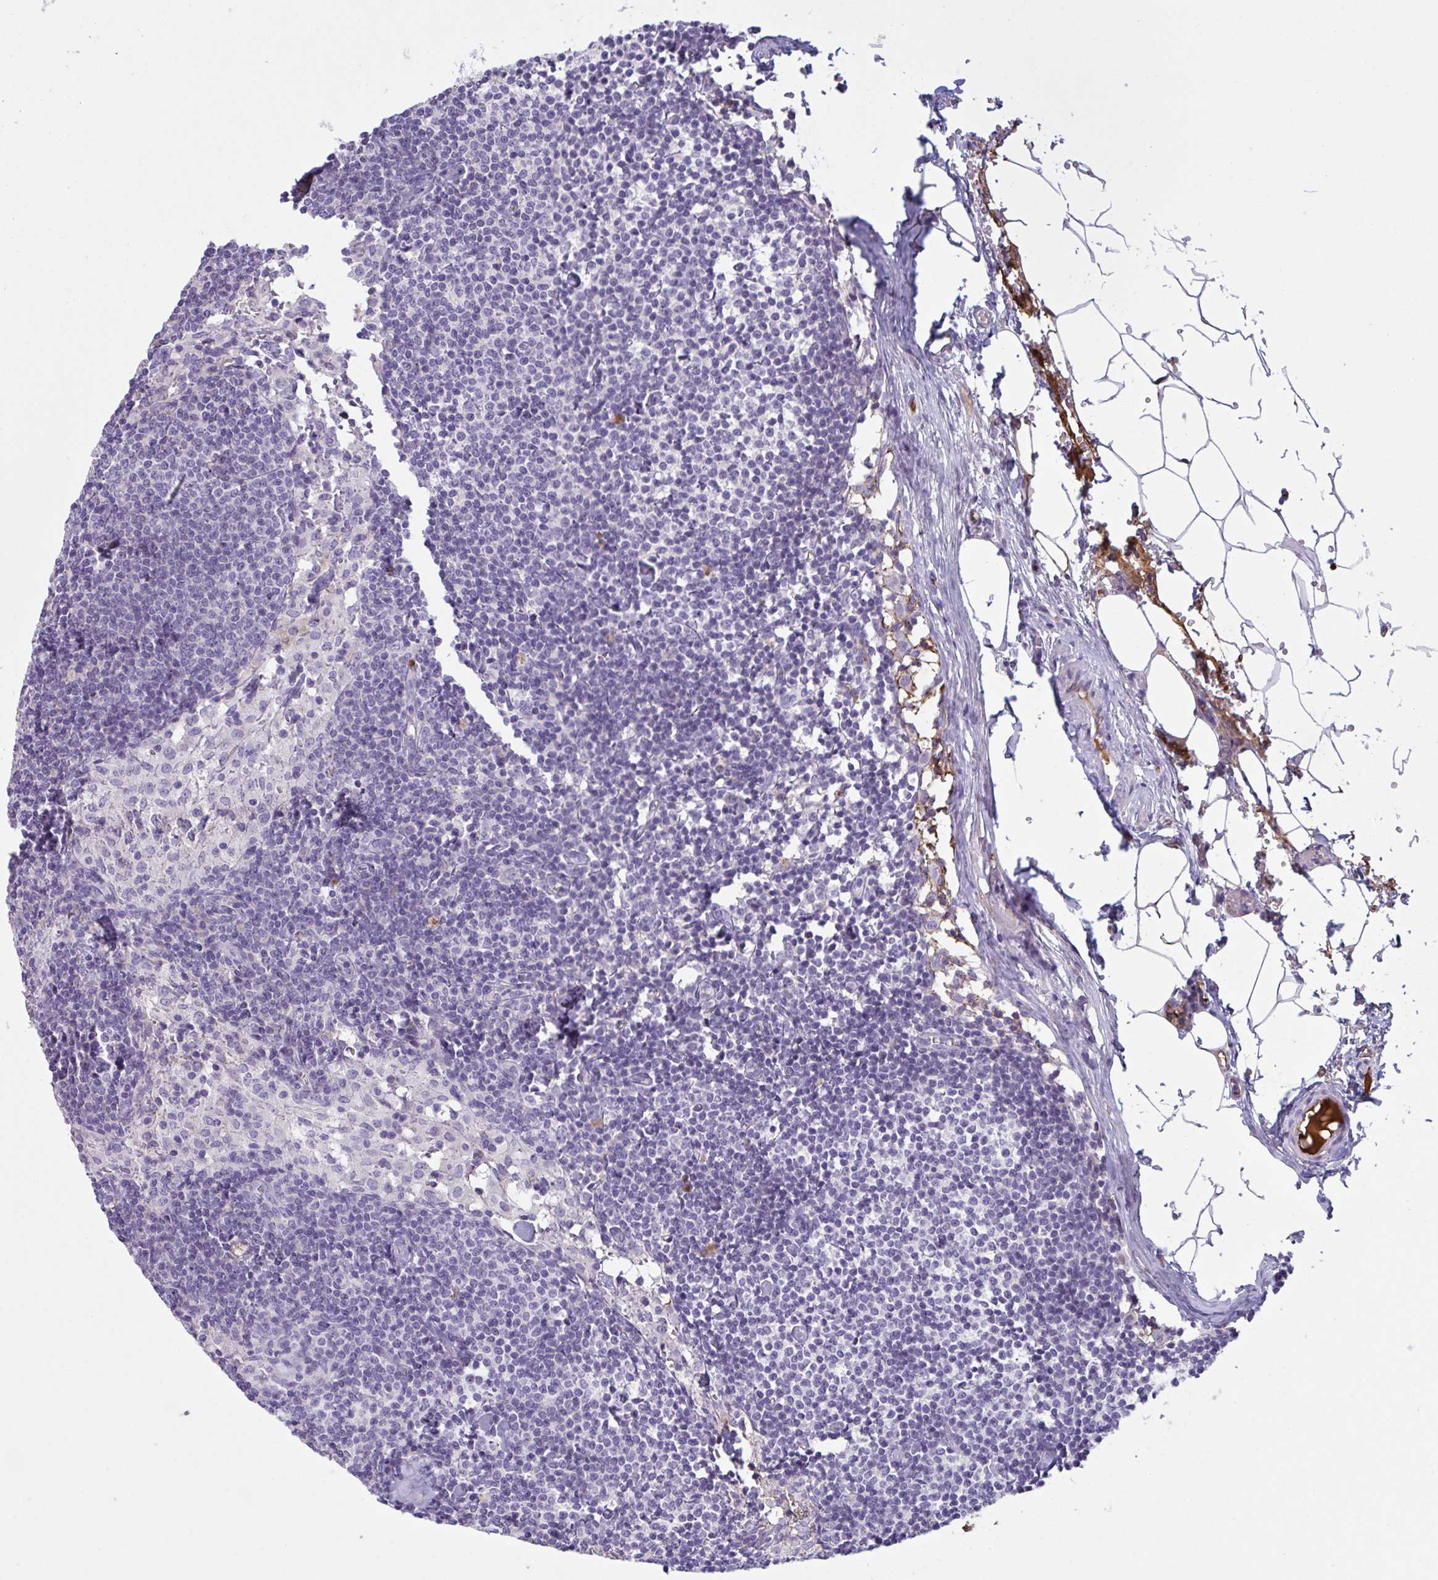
{"staining": {"intensity": "negative", "quantity": "none", "location": "none"}, "tissue": "lymph node", "cell_type": "Germinal center cells", "image_type": "normal", "snomed": [{"axis": "morphology", "description": "Normal tissue, NOS"}, {"axis": "topography", "description": "Lymph node"}], "caption": "This photomicrograph is of unremarkable lymph node stained with immunohistochemistry to label a protein in brown with the nuclei are counter-stained blue. There is no expression in germinal center cells.", "gene": "IL1R1", "patient": {"sex": "male", "age": 49}}